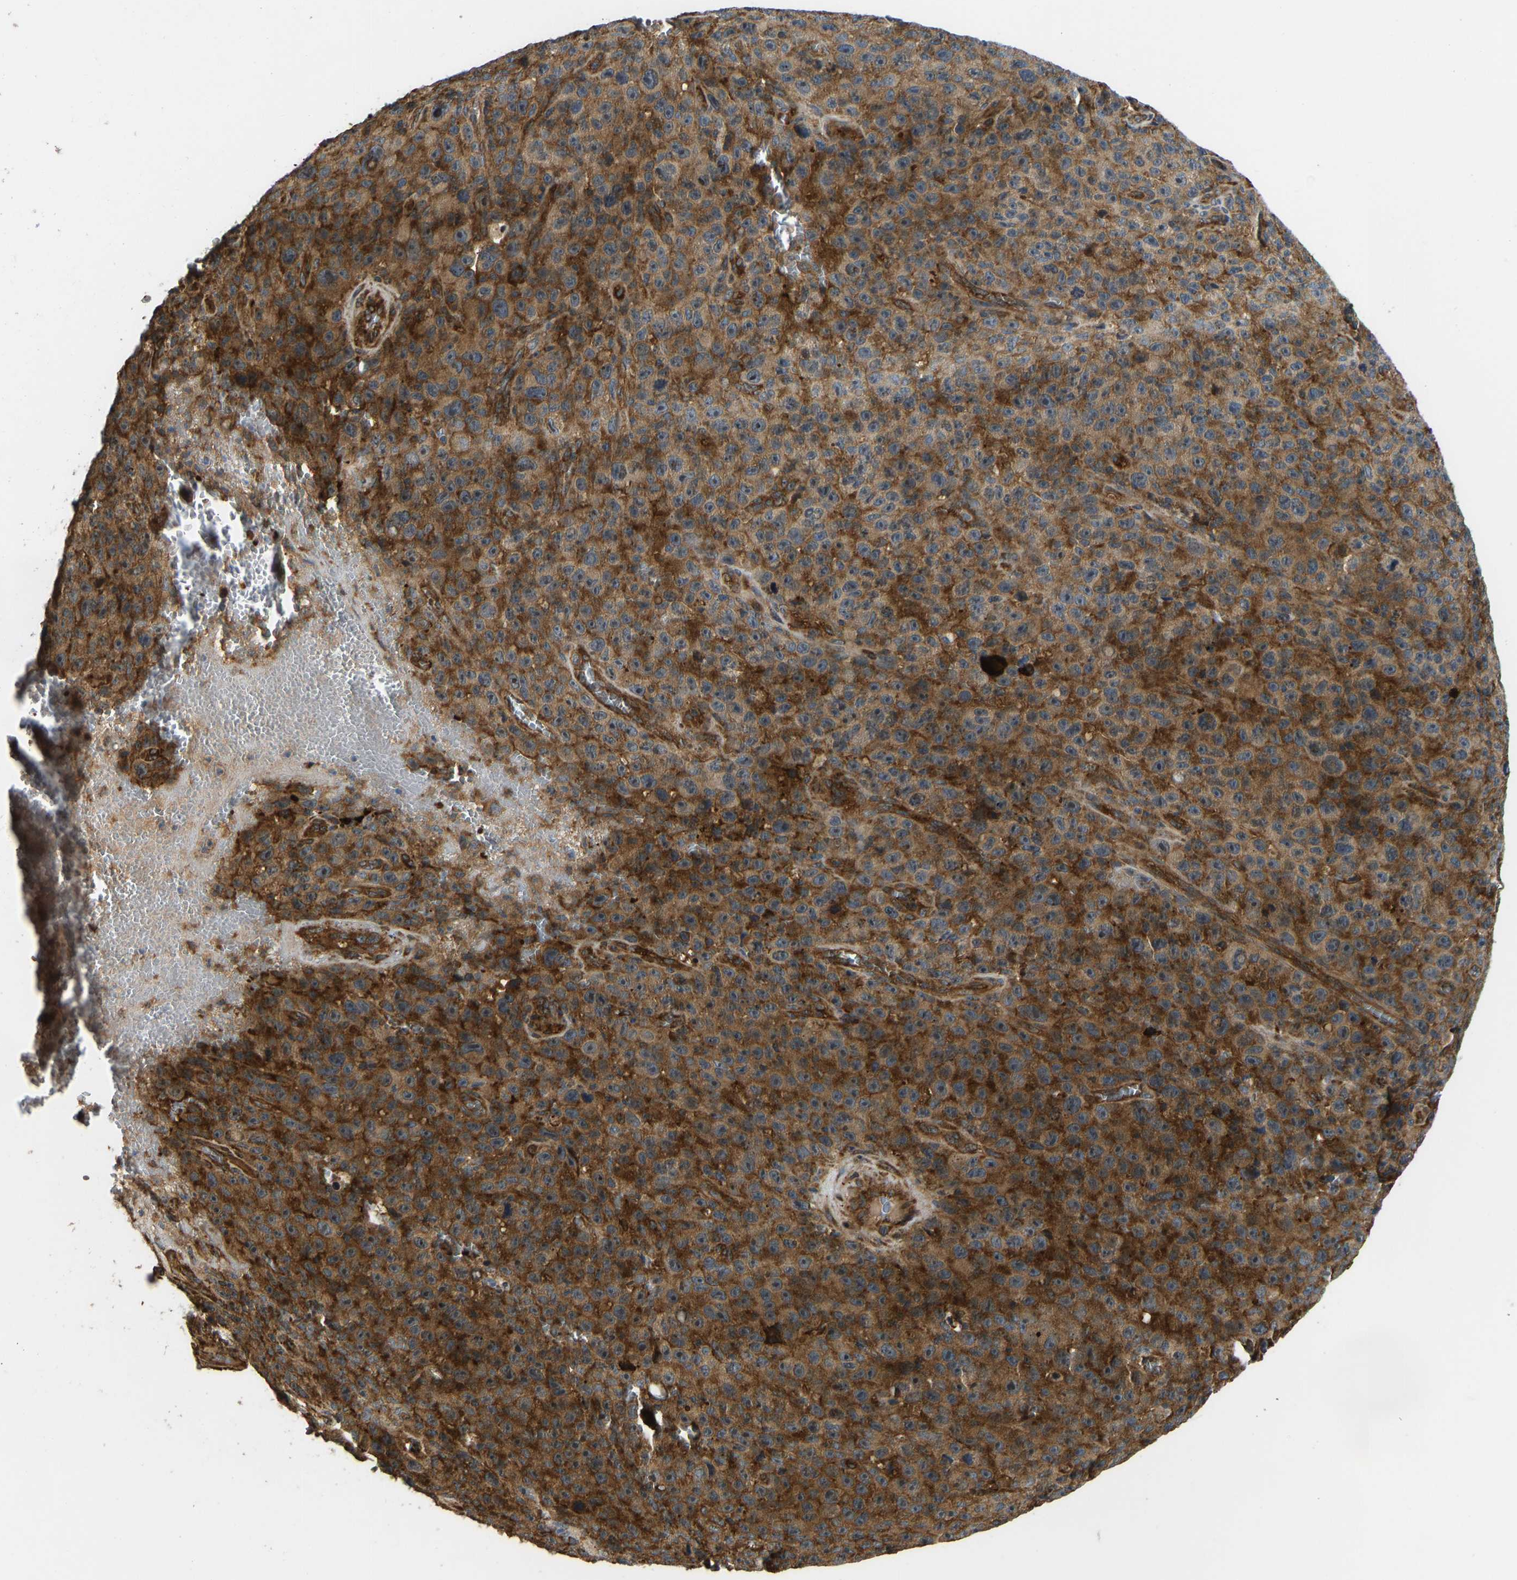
{"staining": {"intensity": "strong", "quantity": ">75%", "location": "cytoplasmic/membranous"}, "tissue": "melanoma", "cell_type": "Tumor cells", "image_type": "cancer", "snomed": [{"axis": "morphology", "description": "Malignant melanoma, NOS"}, {"axis": "topography", "description": "Skin"}], "caption": "Tumor cells exhibit high levels of strong cytoplasmic/membranous staining in about >75% of cells in melanoma.", "gene": "RASGRF2", "patient": {"sex": "female", "age": 82}}